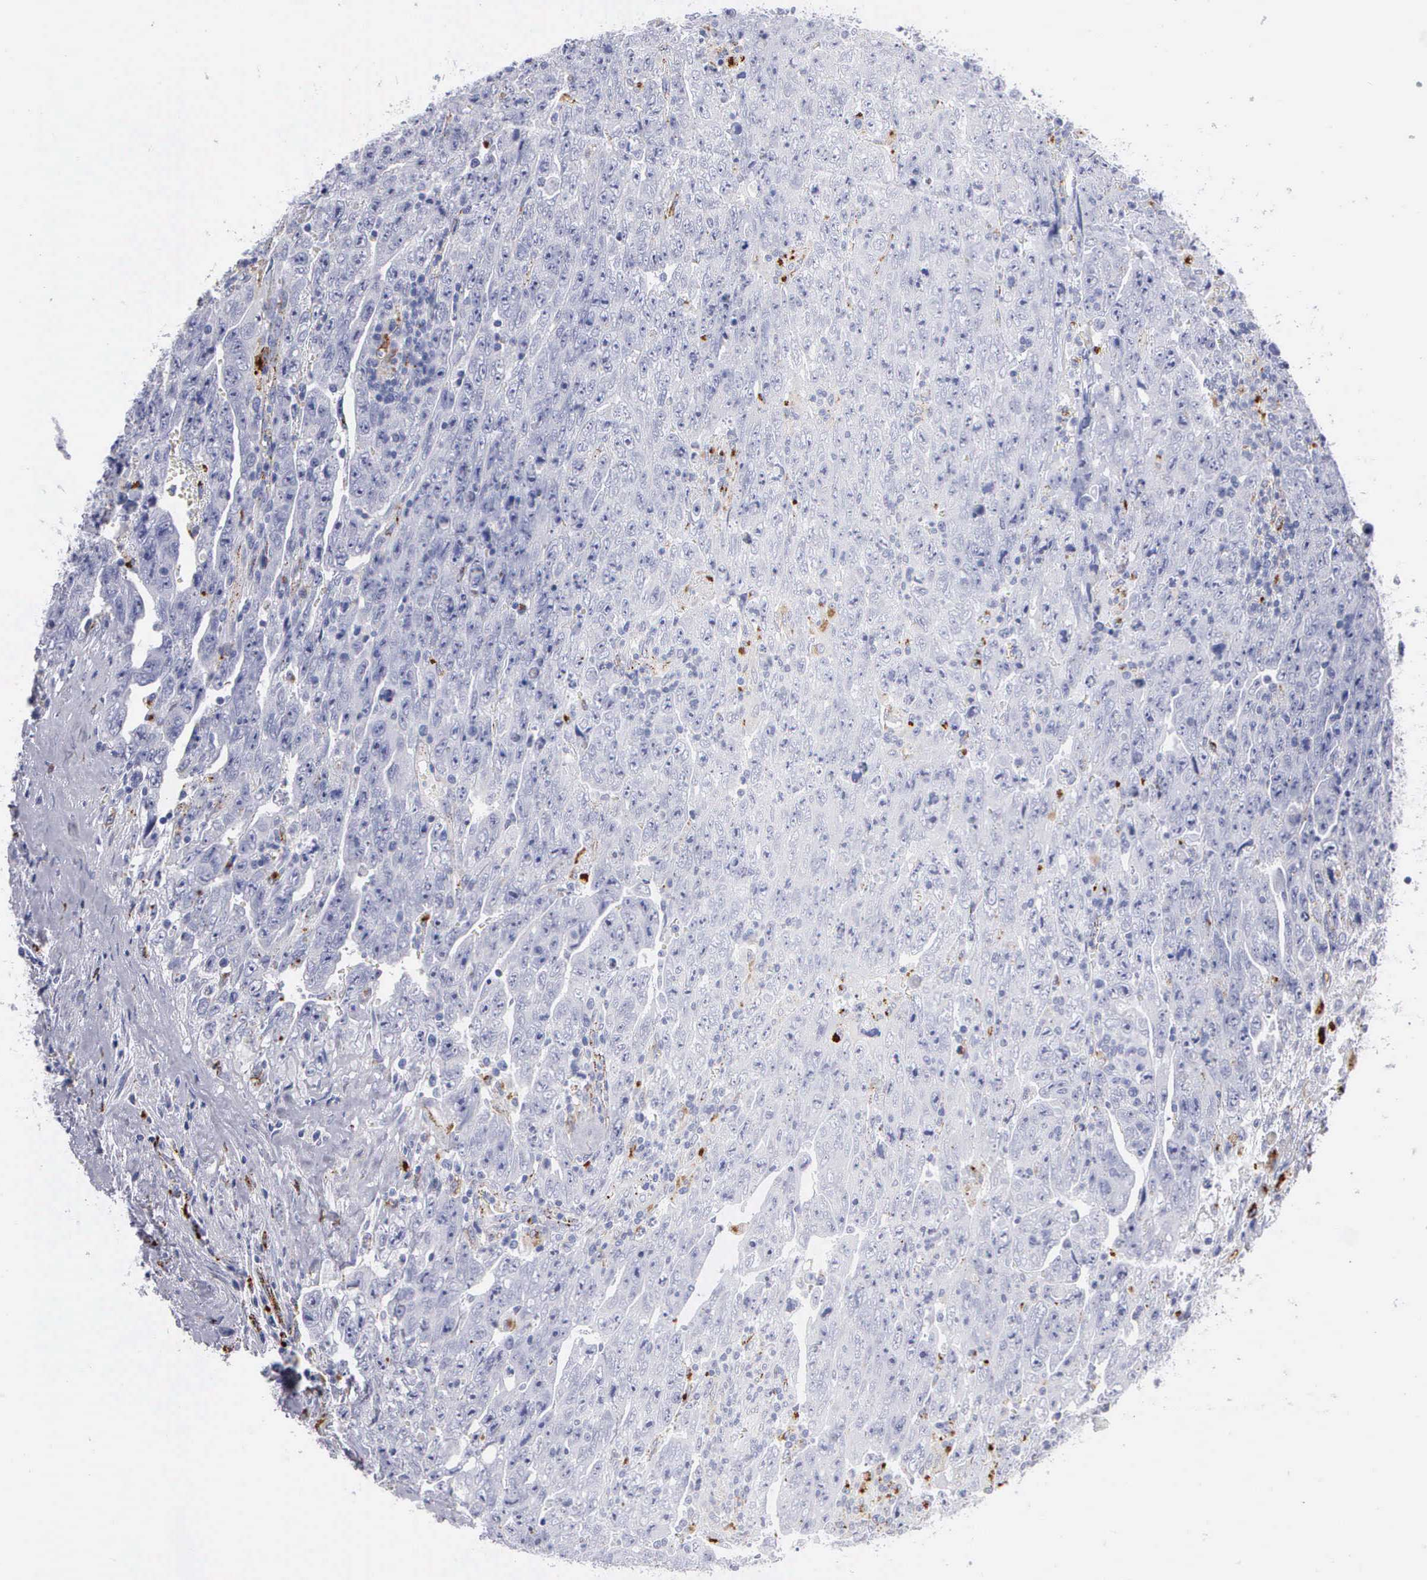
{"staining": {"intensity": "negative", "quantity": "none", "location": "none"}, "tissue": "testis cancer", "cell_type": "Tumor cells", "image_type": "cancer", "snomed": [{"axis": "morphology", "description": "Carcinoma, Embryonal, NOS"}, {"axis": "topography", "description": "Testis"}], "caption": "This is a photomicrograph of immunohistochemistry (IHC) staining of testis embryonal carcinoma, which shows no staining in tumor cells. The staining is performed using DAB brown chromogen with nuclei counter-stained in using hematoxylin.", "gene": "CTSL", "patient": {"sex": "male", "age": 28}}